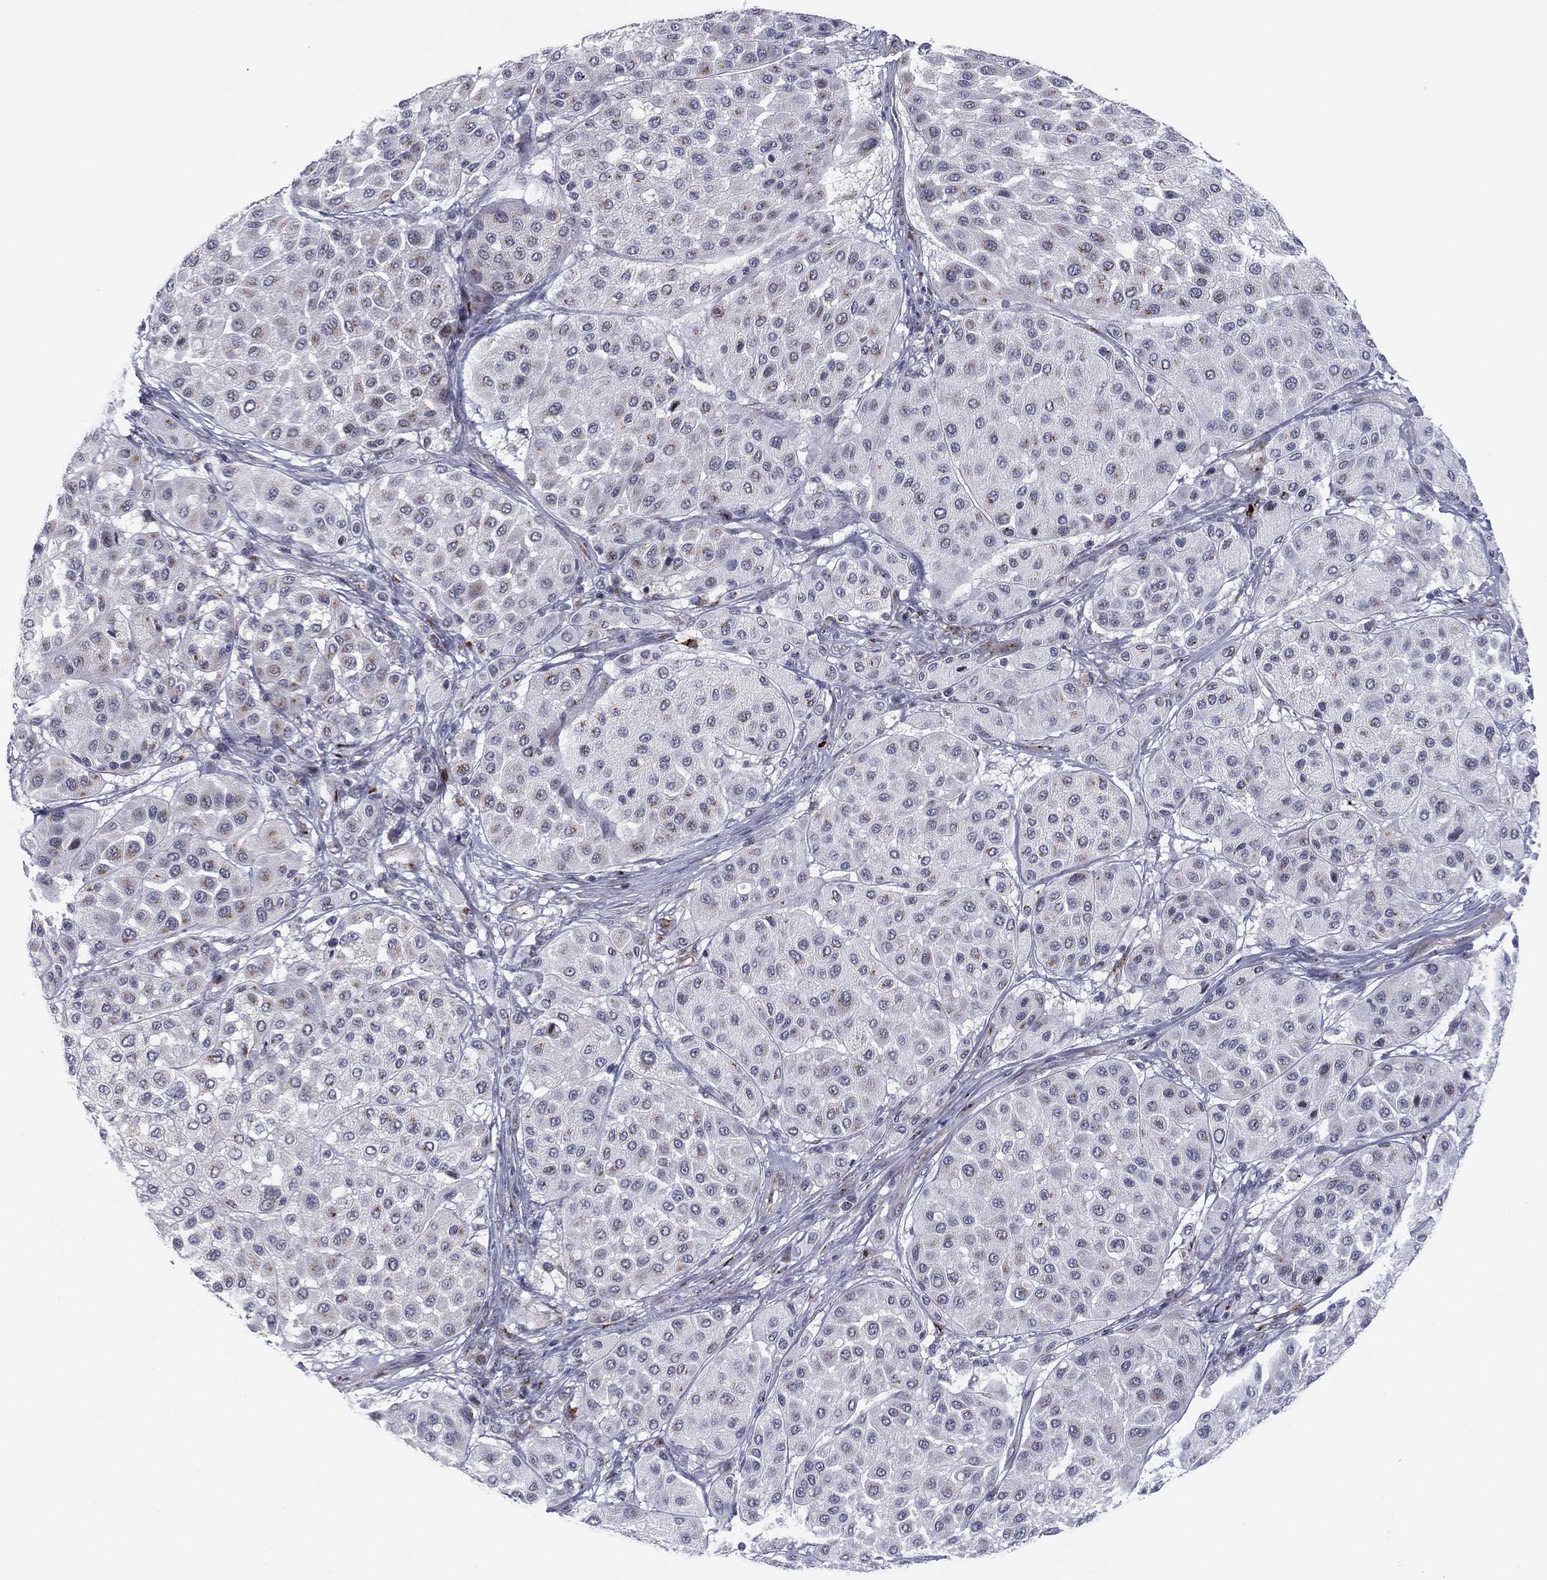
{"staining": {"intensity": "negative", "quantity": "none", "location": "none"}, "tissue": "melanoma", "cell_type": "Tumor cells", "image_type": "cancer", "snomed": [{"axis": "morphology", "description": "Malignant melanoma, Metastatic site"}, {"axis": "topography", "description": "Smooth muscle"}], "caption": "Protein analysis of malignant melanoma (metastatic site) displays no significant expression in tumor cells.", "gene": "CD177", "patient": {"sex": "male", "age": 41}}